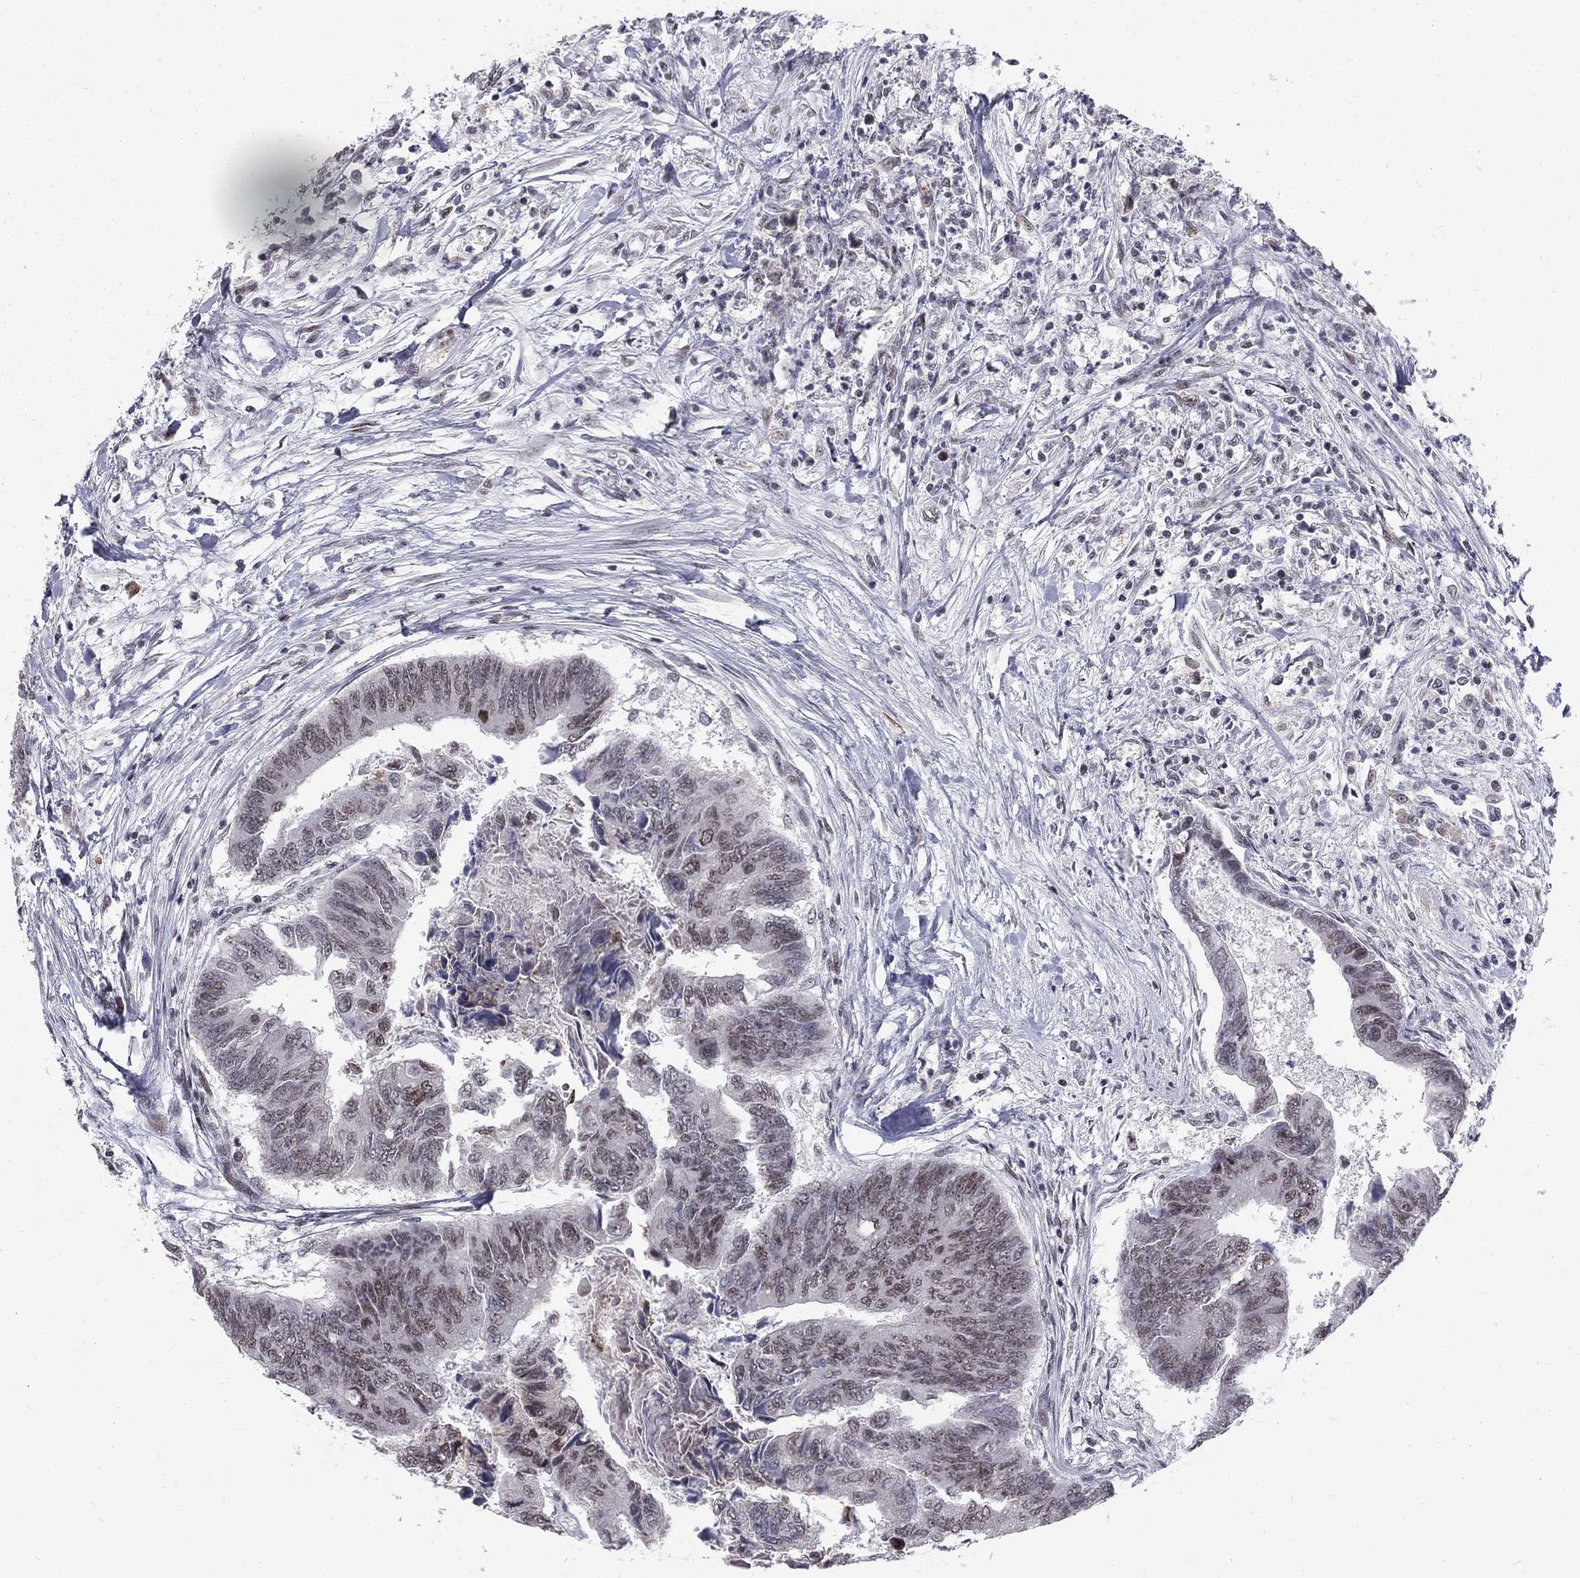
{"staining": {"intensity": "weak", "quantity": "25%-75%", "location": "cytoplasmic/membranous"}, "tissue": "colorectal cancer", "cell_type": "Tumor cells", "image_type": "cancer", "snomed": [{"axis": "morphology", "description": "Adenocarcinoma, NOS"}, {"axis": "topography", "description": "Colon"}], "caption": "A brown stain shows weak cytoplasmic/membranous positivity of a protein in human adenocarcinoma (colorectal) tumor cells. (Stains: DAB in brown, nuclei in blue, Microscopy: brightfield microscopy at high magnification).", "gene": "TCEAL1", "patient": {"sex": "female", "age": 65}}